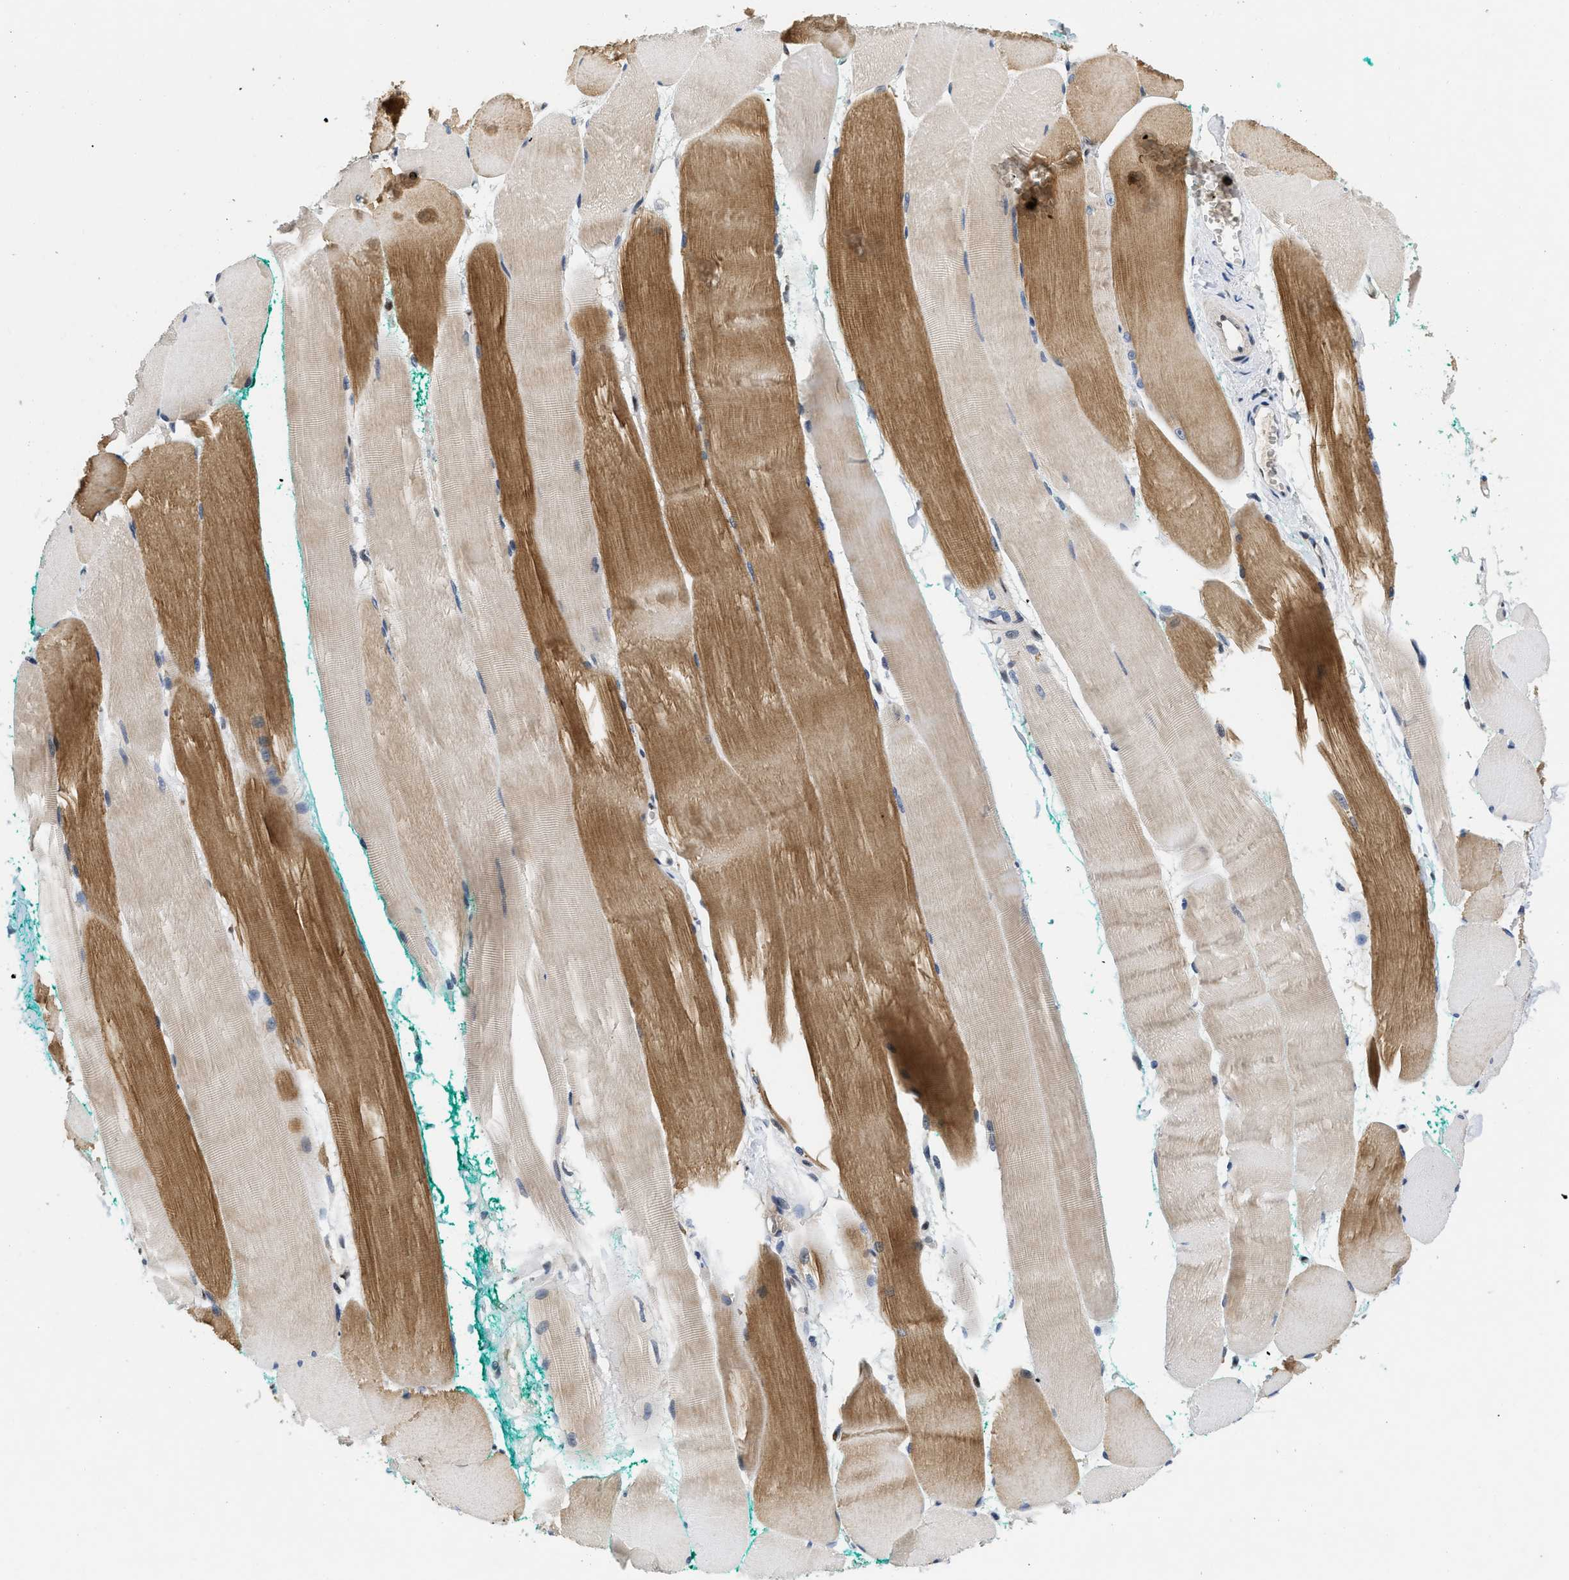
{"staining": {"intensity": "moderate", "quantity": "25%-75%", "location": "cytoplasmic/membranous"}, "tissue": "skeletal muscle", "cell_type": "Myocytes", "image_type": "normal", "snomed": [{"axis": "morphology", "description": "Normal tissue, NOS"}, {"axis": "morphology", "description": "Squamous cell carcinoma, NOS"}, {"axis": "topography", "description": "Skeletal muscle"}], "caption": "A high-resolution image shows IHC staining of unremarkable skeletal muscle, which shows moderate cytoplasmic/membranous expression in about 25%-75% of myocytes.", "gene": "VIP", "patient": {"sex": "male", "age": 51}}